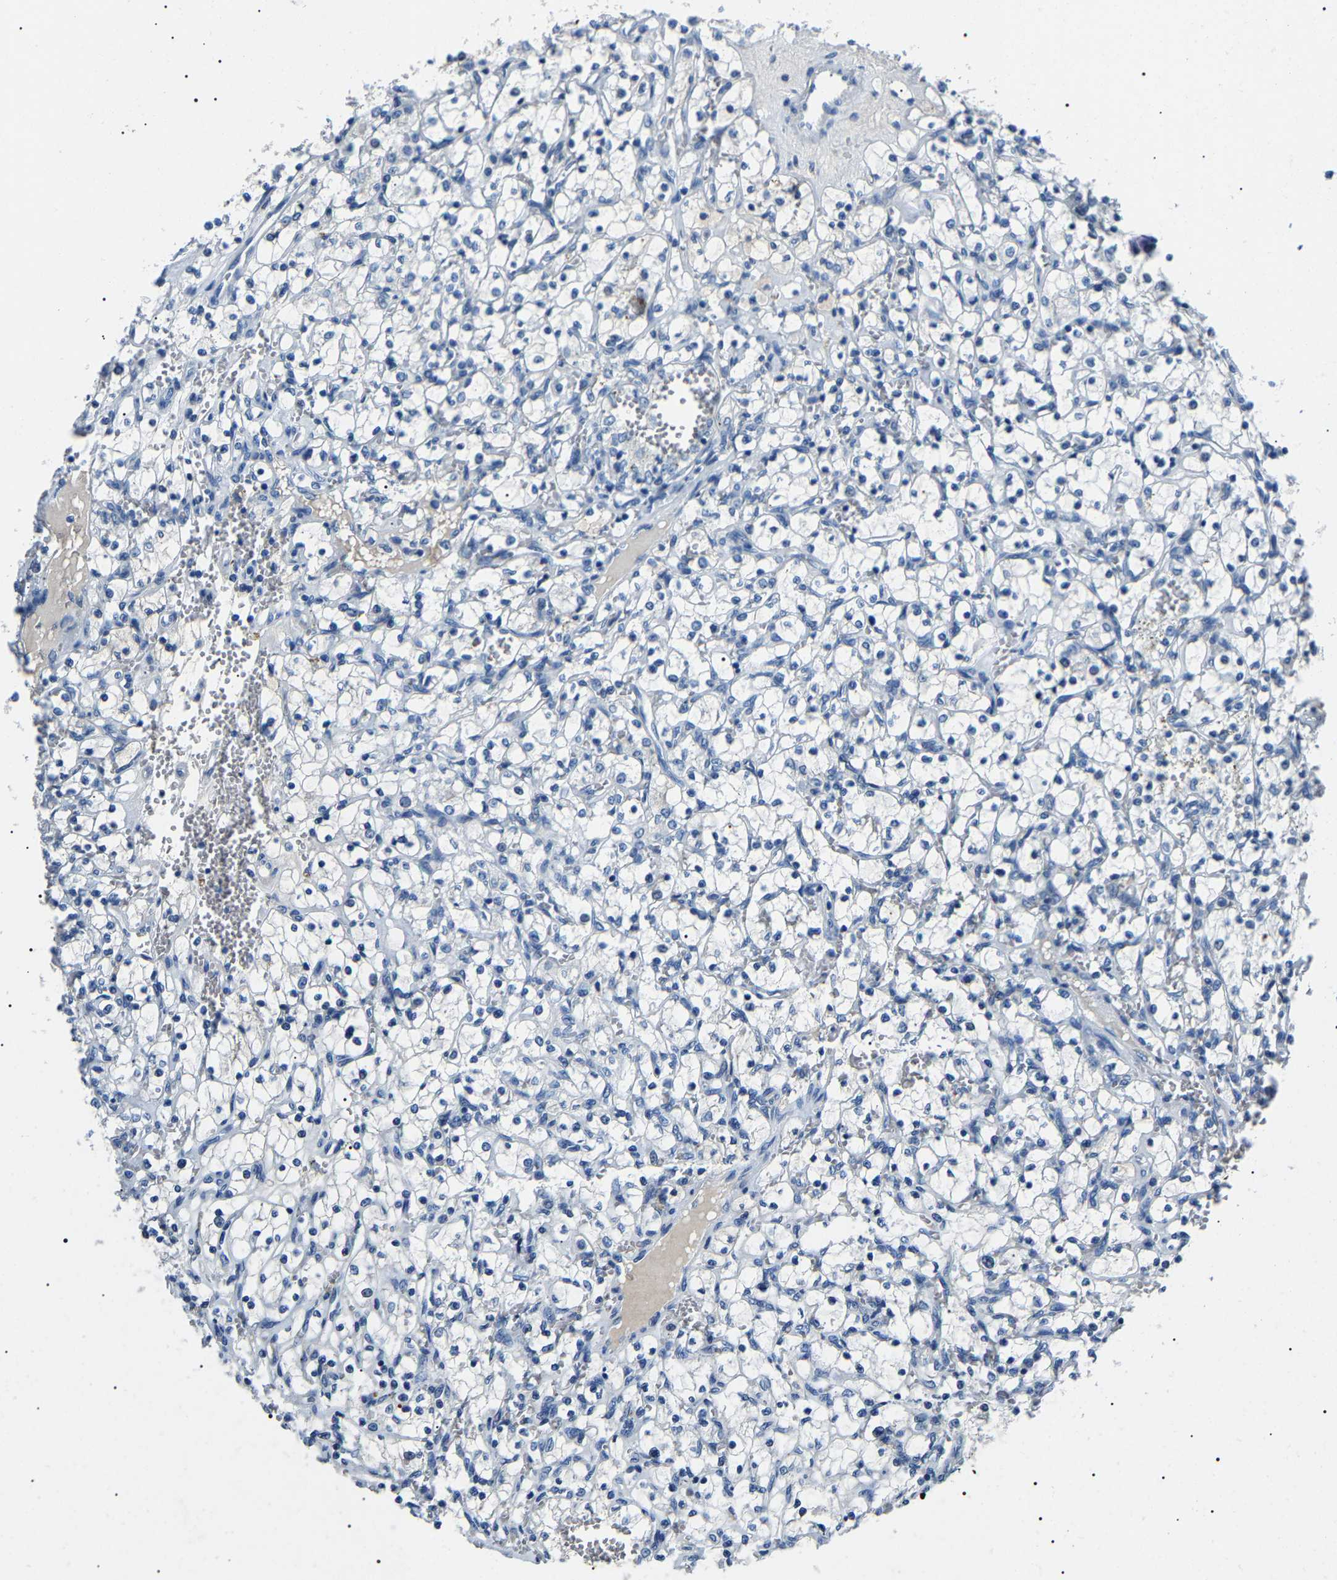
{"staining": {"intensity": "negative", "quantity": "none", "location": "none"}, "tissue": "renal cancer", "cell_type": "Tumor cells", "image_type": "cancer", "snomed": [{"axis": "morphology", "description": "Adenocarcinoma, NOS"}, {"axis": "topography", "description": "Kidney"}], "caption": "A histopathology image of renal adenocarcinoma stained for a protein displays no brown staining in tumor cells.", "gene": "KLK15", "patient": {"sex": "female", "age": 69}}